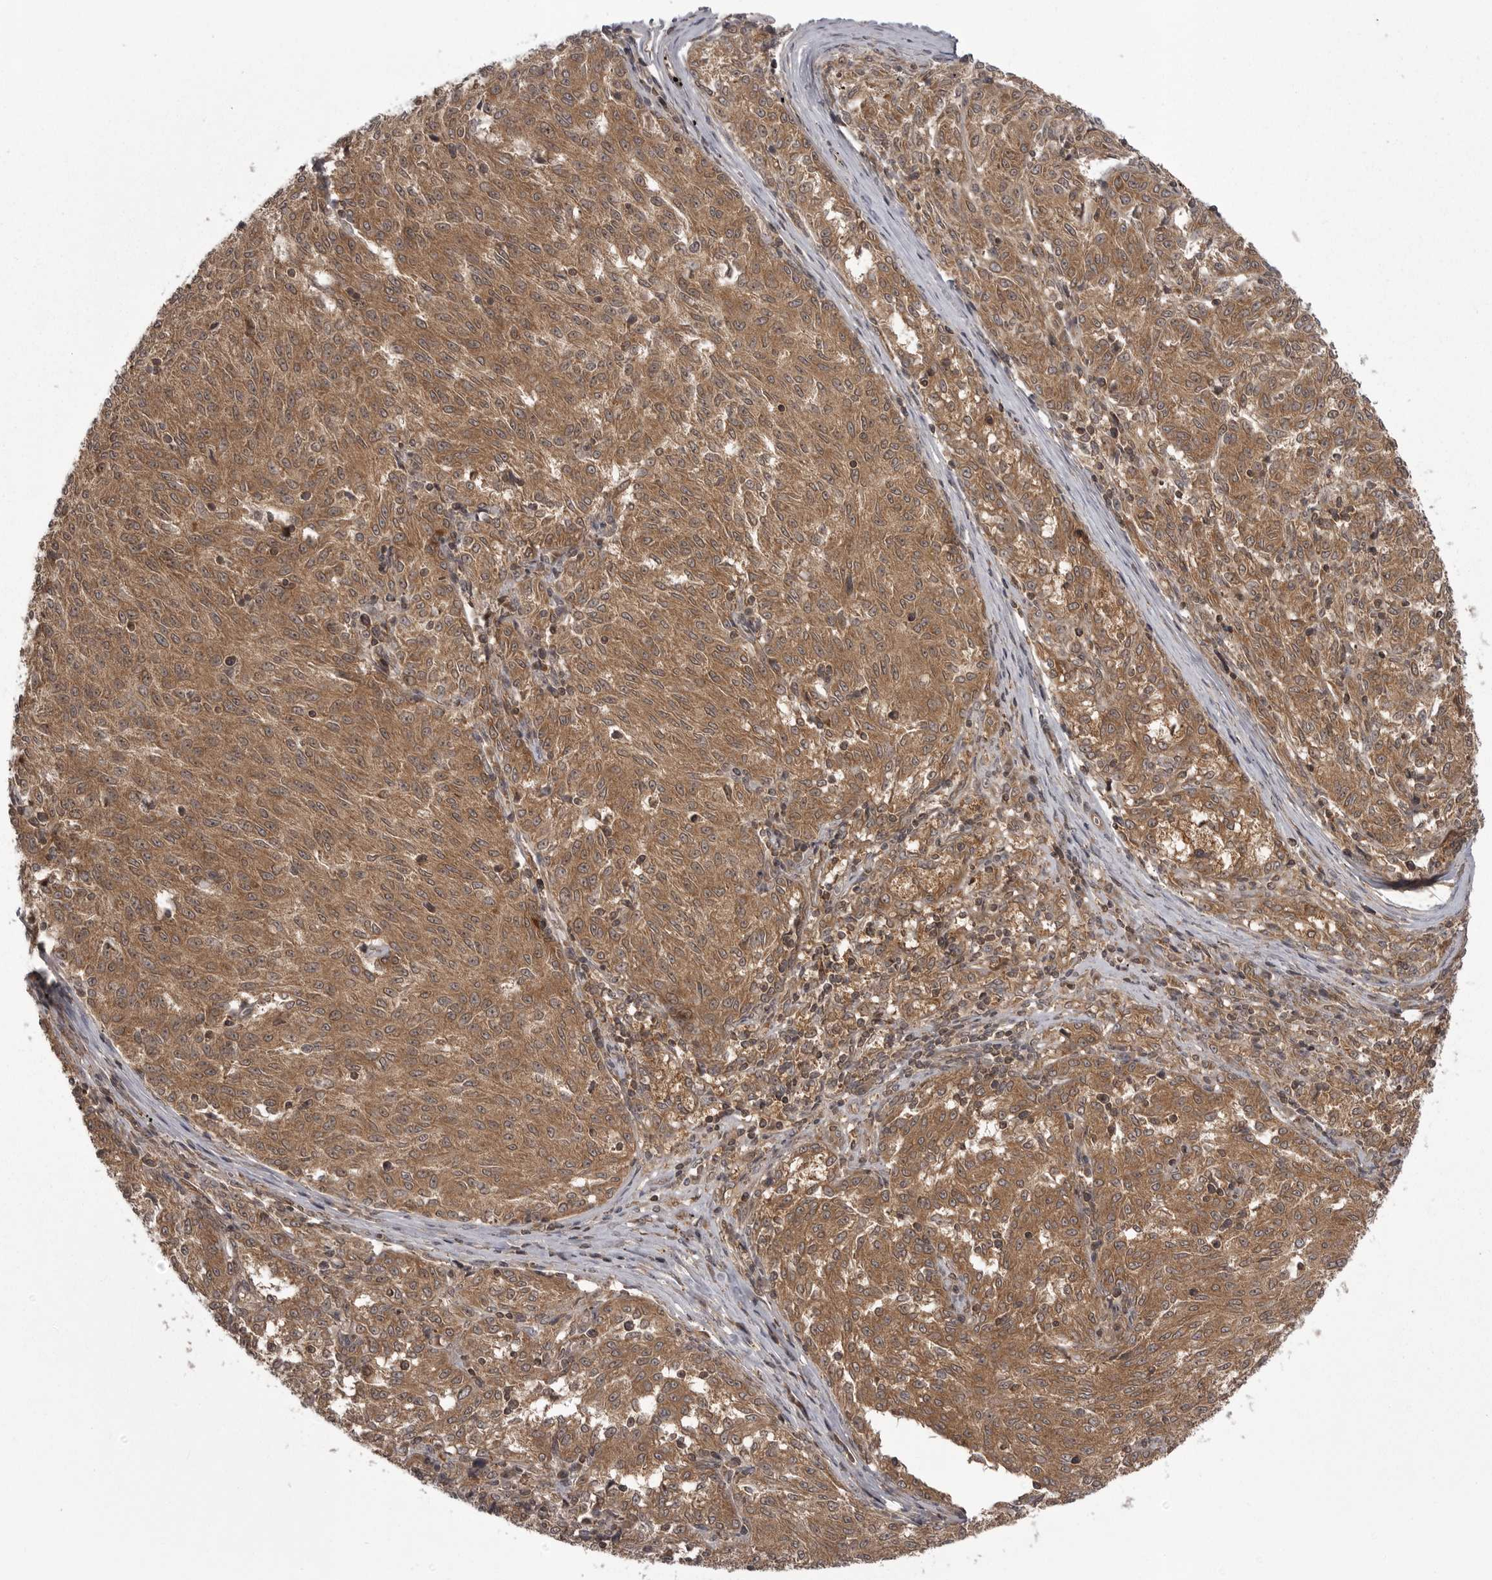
{"staining": {"intensity": "moderate", "quantity": ">75%", "location": "cytoplasmic/membranous"}, "tissue": "melanoma", "cell_type": "Tumor cells", "image_type": "cancer", "snomed": [{"axis": "morphology", "description": "Malignant melanoma, NOS"}, {"axis": "topography", "description": "Skin"}], "caption": "Tumor cells demonstrate medium levels of moderate cytoplasmic/membranous positivity in approximately >75% of cells in human malignant melanoma.", "gene": "STK24", "patient": {"sex": "female", "age": 72}}